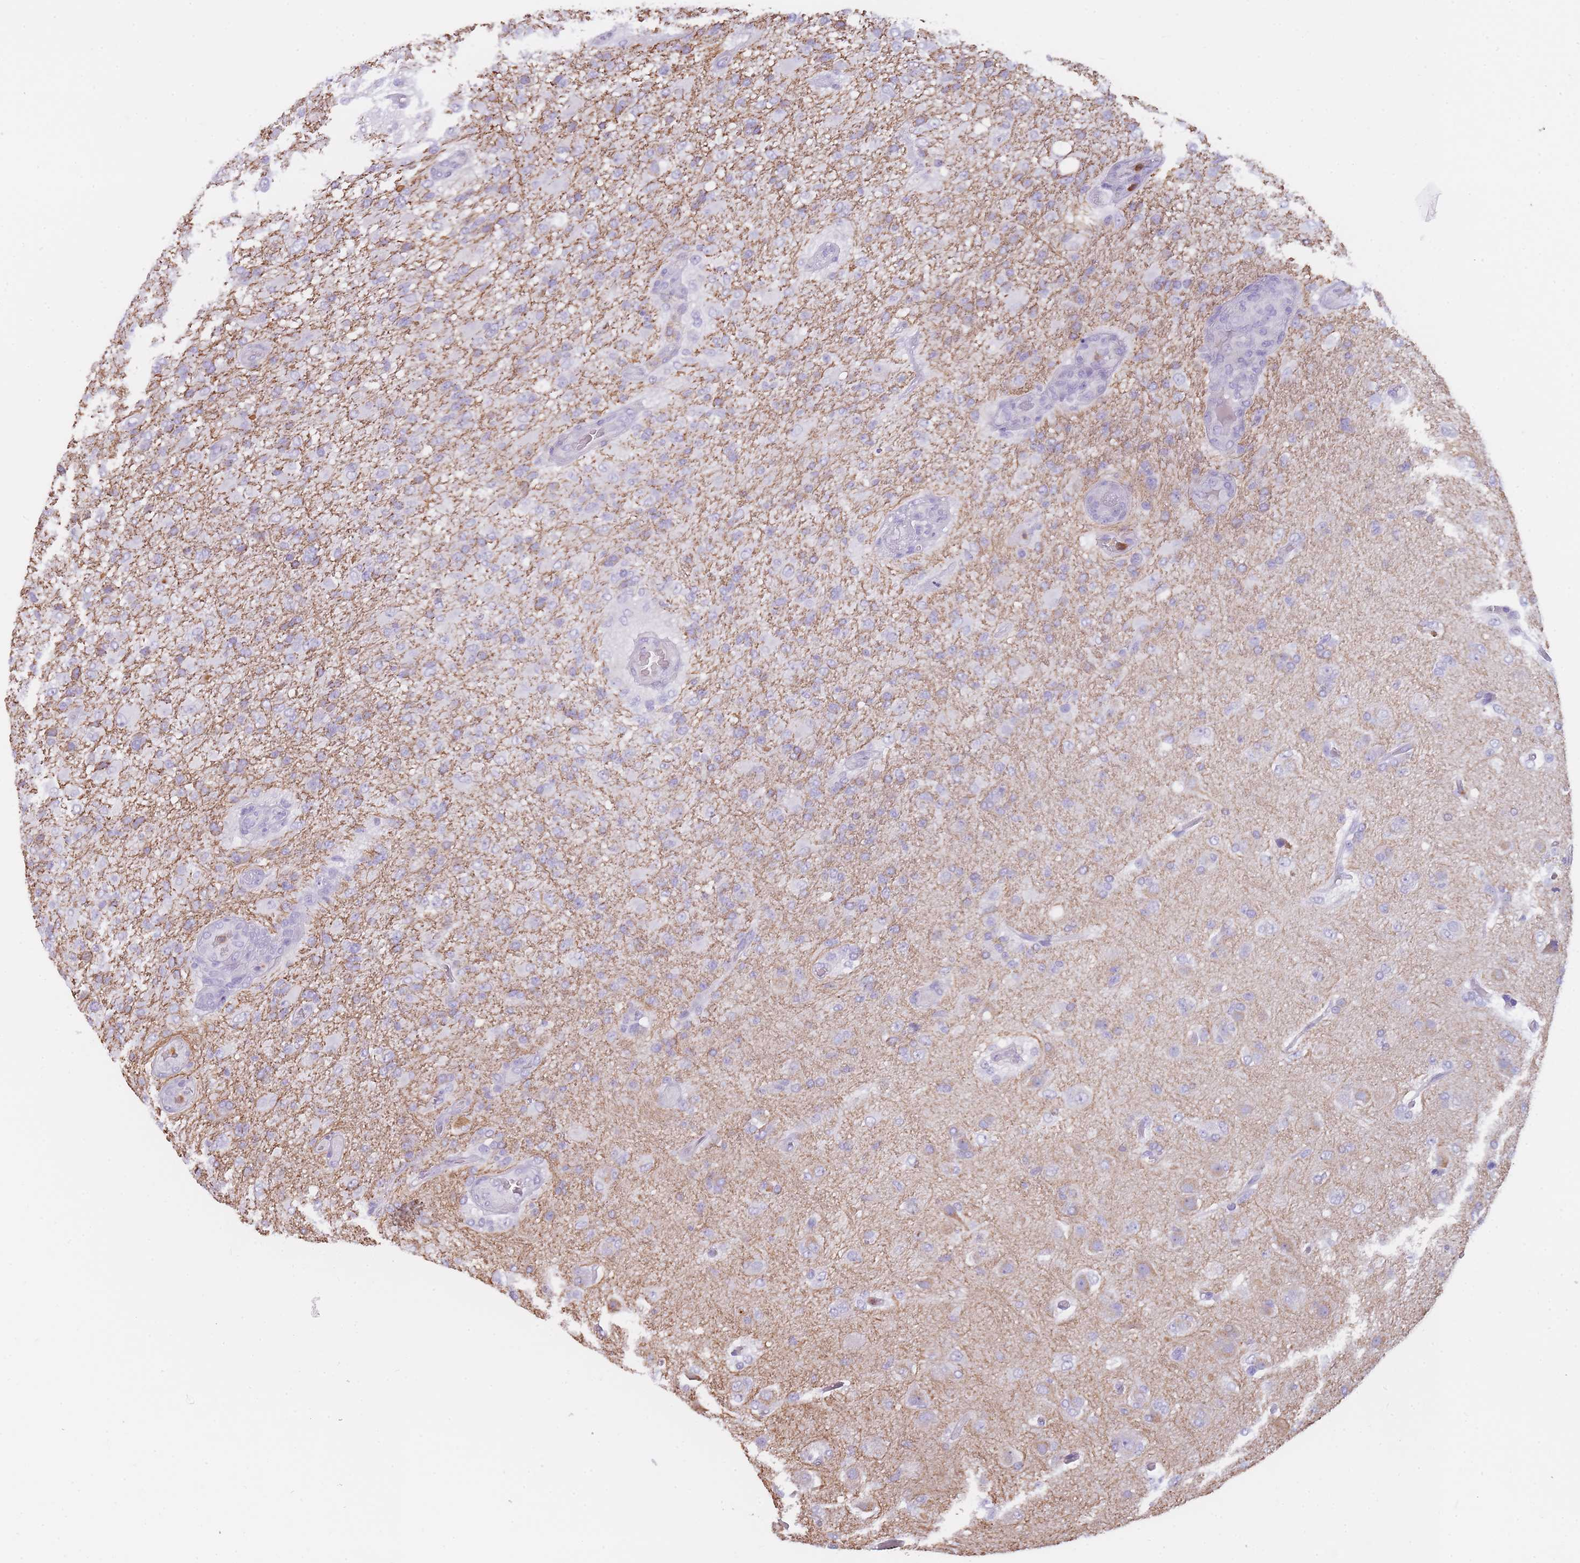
{"staining": {"intensity": "negative", "quantity": "none", "location": "none"}, "tissue": "glioma", "cell_type": "Tumor cells", "image_type": "cancer", "snomed": [{"axis": "morphology", "description": "Glioma, malignant, High grade"}, {"axis": "topography", "description": "Brain"}], "caption": "Immunohistochemistry (IHC) histopathology image of neoplastic tissue: glioma stained with DAB exhibits no significant protein staining in tumor cells.", "gene": "CR1L", "patient": {"sex": "female", "age": 74}}